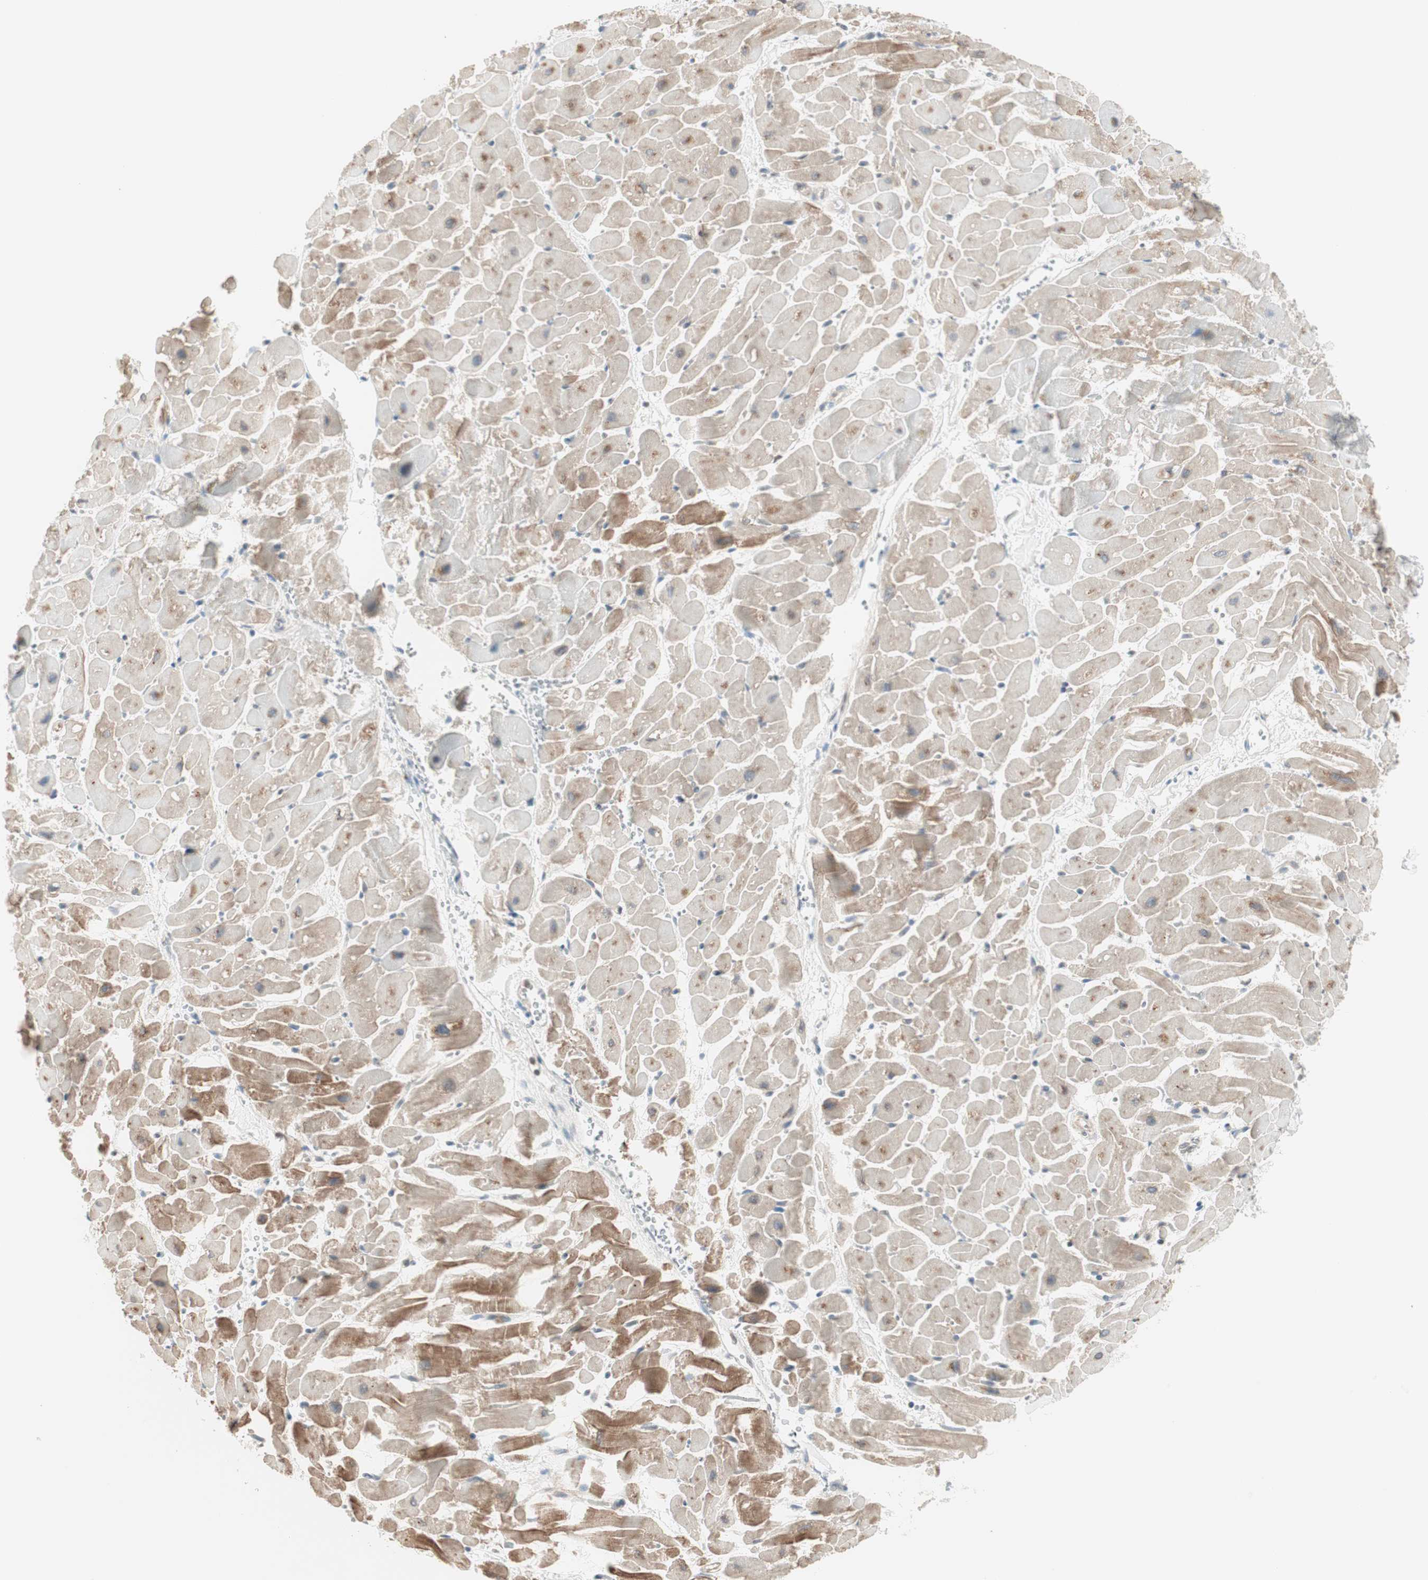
{"staining": {"intensity": "moderate", "quantity": "<25%", "location": "cytoplasmic/membranous"}, "tissue": "heart muscle", "cell_type": "Cardiomyocytes", "image_type": "normal", "snomed": [{"axis": "morphology", "description": "Normal tissue, NOS"}, {"axis": "topography", "description": "Heart"}], "caption": "Immunohistochemistry (DAB) staining of normal human heart muscle displays moderate cytoplasmic/membranous protein positivity in about <25% of cardiomyocytes.", "gene": "UBE2I", "patient": {"sex": "female", "age": 19}}